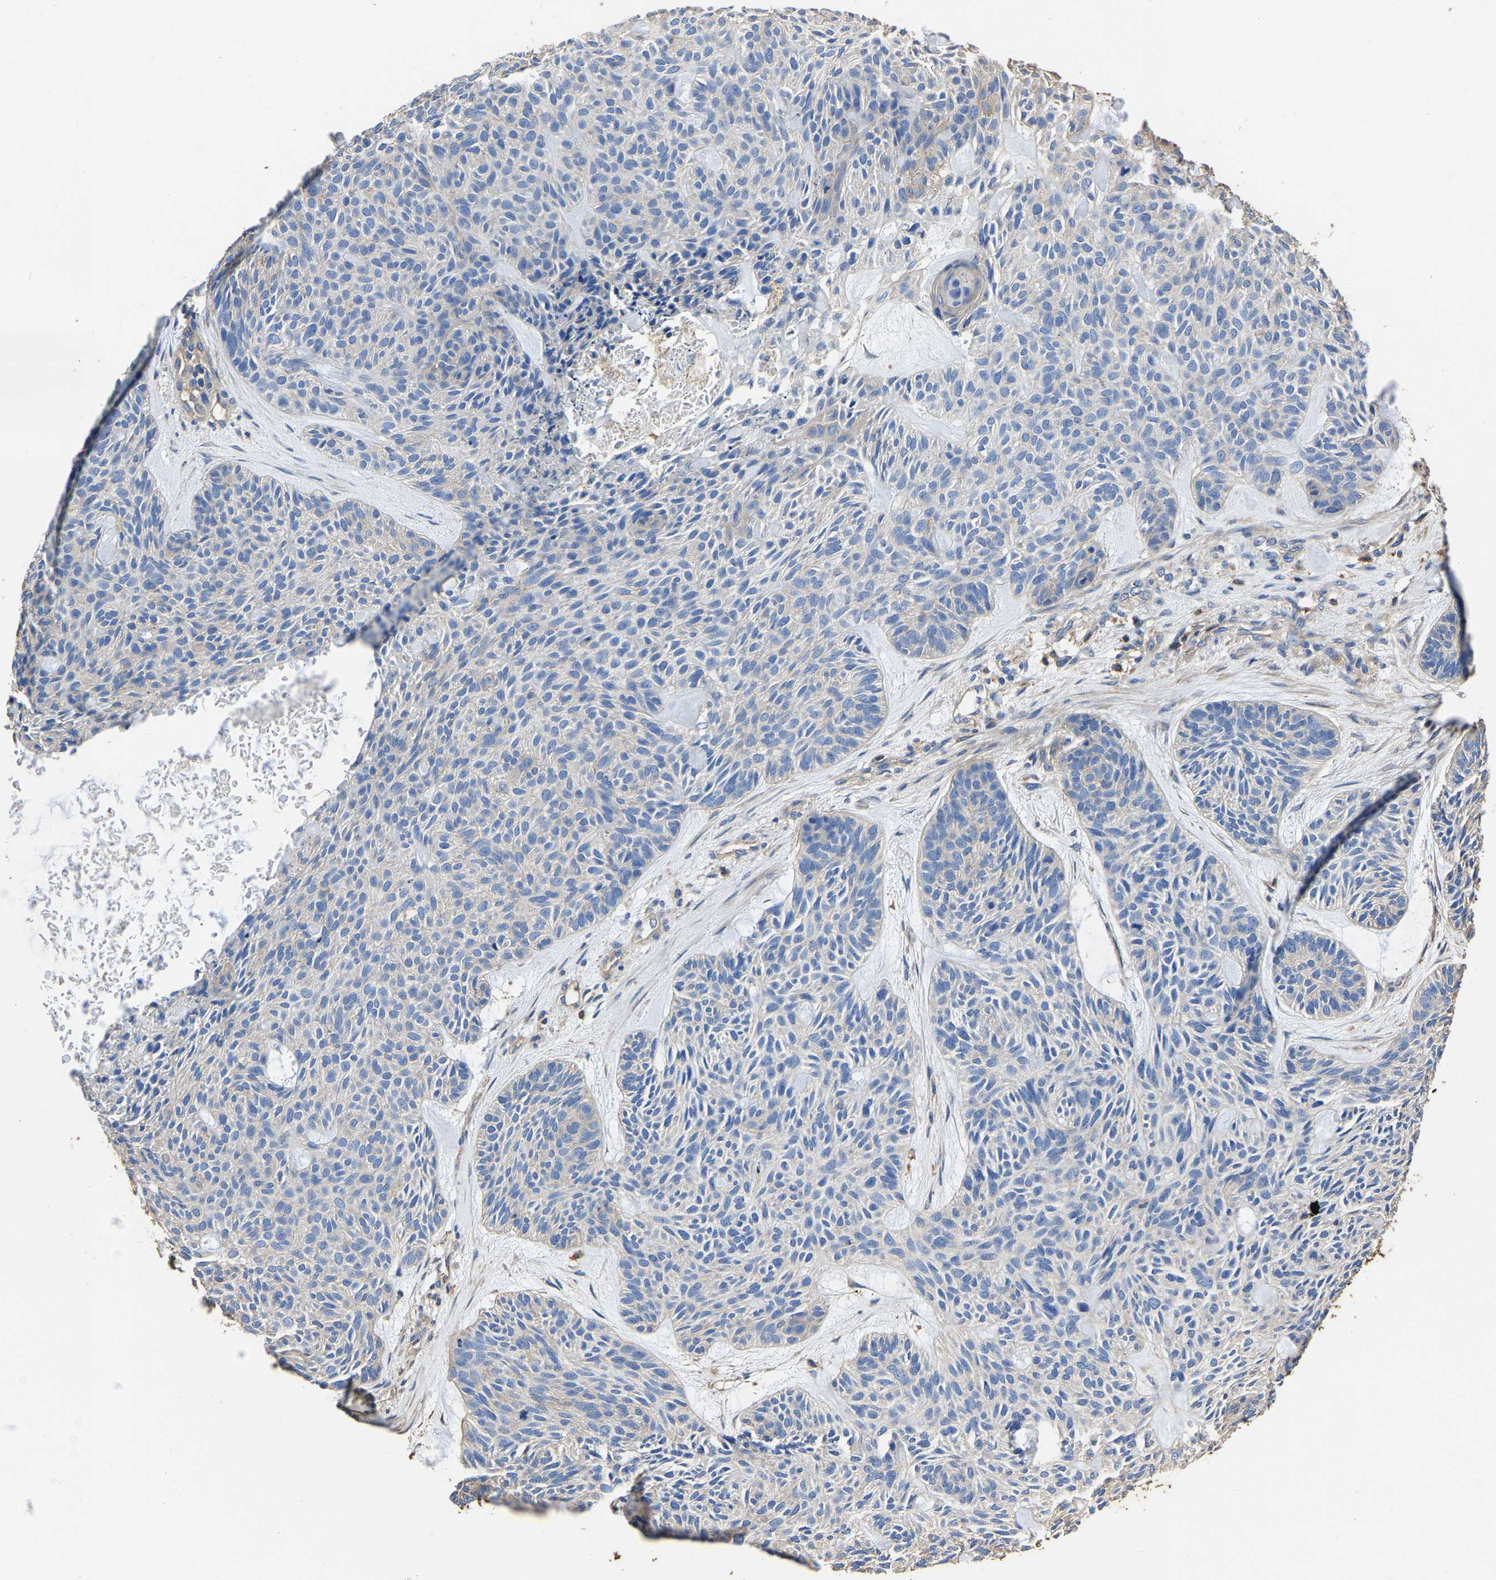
{"staining": {"intensity": "negative", "quantity": "none", "location": "none"}, "tissue": "skin cancer", "cell_type": "Tumor cells", "image_type": "cancer", "snomed": [{"axis": "morphology", "description": "Basal cell carcinoma"}, {"axis": "topography", "description": "Skin"}], "caption": "A photomicrograph of skin basal cell carcinoma stained for a protein shows no brown staining in tumor cells. The staining was performed using DAB (3,3'-diaminobenzidine) to visualize the protein expression in brown, while the nuclei were stained in blue with hematoxylin (Magnification: 20x).", "gene": "ARMT1", "patient": {"sex": "male", "age": 55}}